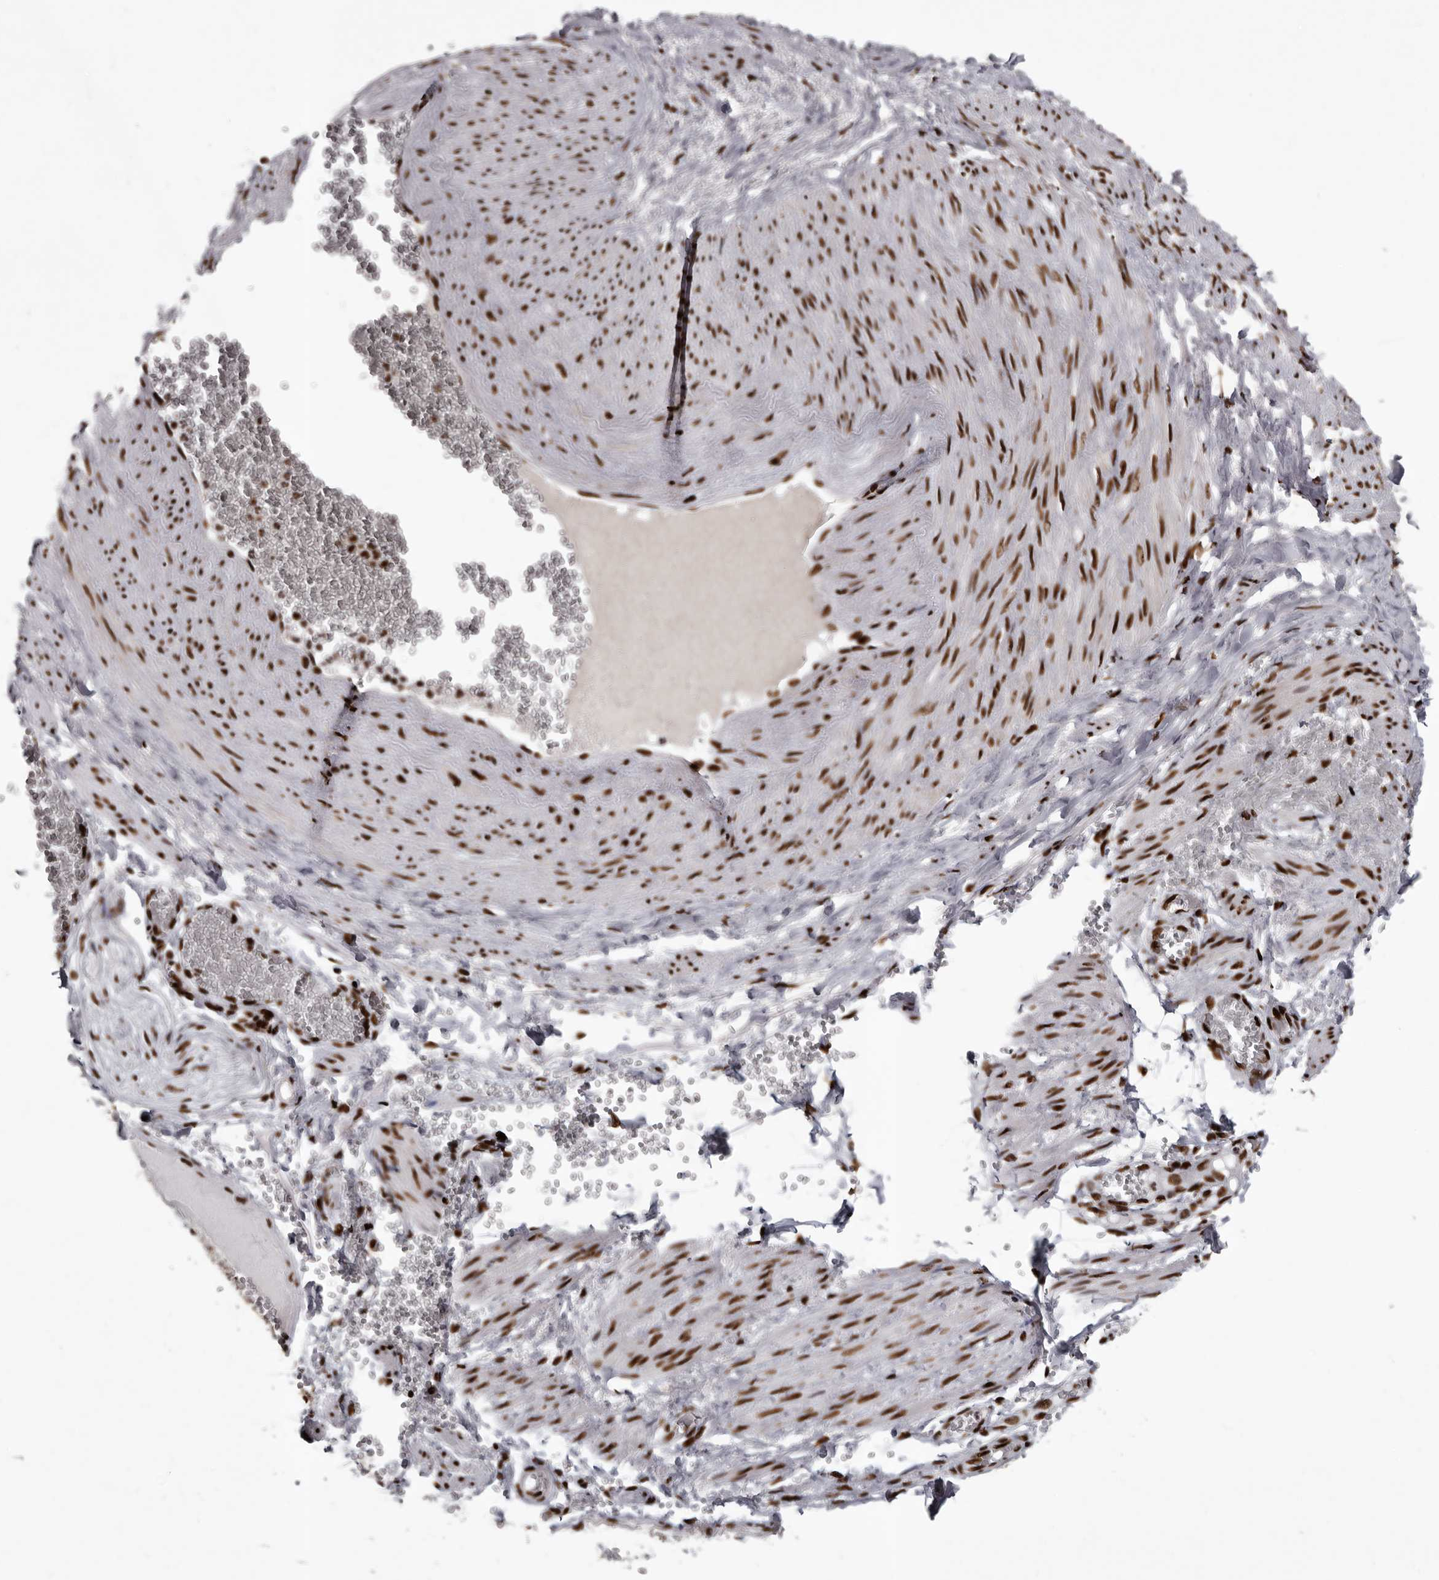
{"staining": {"intensity": "strong", "quantity": "25%-75%", "location": "nuclear"}, "tissue": "adipose tissue", "cell_type": "Adipocytes", "image_type": "normal", "snomed": [{"axis": "morphology", "description": "Normal tissue, NOS"}, {"axis": "topography", "description": "Smooth muscle"}, {"axis": "topography", "description": "Peripheral nerve tissue"}], "caption": "DAB (3,3'-diaminobenzidine) immunohistochemical staining of unremarkable human adipose tissue reveals strong nuclear protein expression in about 25%-75% of adipocytes.", "gene": "NUMA1", "patient": {"sex": "female", "age": 39}}